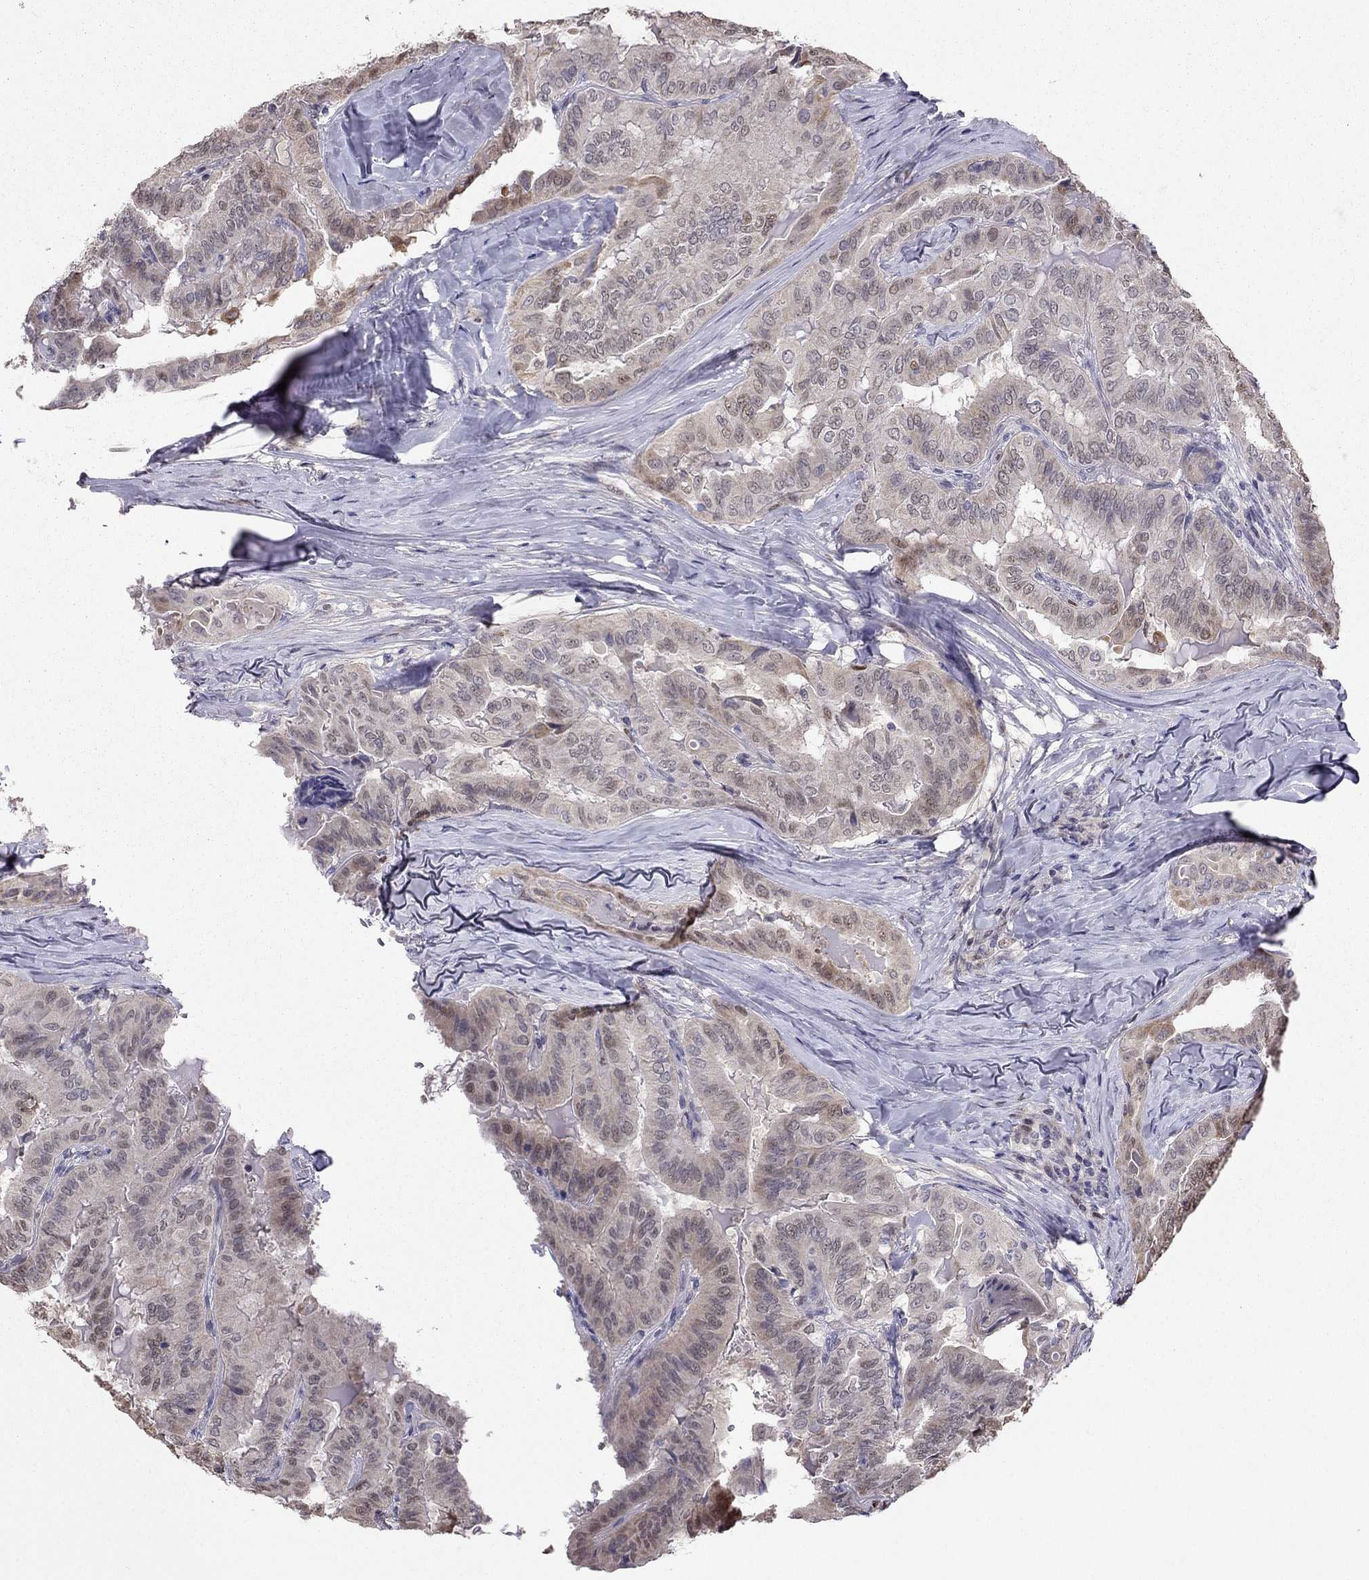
{"staining": {"intensity": "moderate", "quantity": "<25%", "location": "cytoplasmic/membranous"}, "tissue": "thyroid cancer", "cell_type": "Tumor cells", "image_type": "cancer", "snomed": [{"axis": "morphology", "description": "Papillary adenocarcinoma, NOS"}, {"axis": "topography", "description": "Thyroid gland"}], "caption": "Human papillary adenocarcinoma (thyroid) stained for a protein (brown) reveals moderate cytoplasmic/membranous positive expression in approximately <25% of tumor cells.", "gene": "LRRC39", "patient": {"sex": "female", "age": 68}}